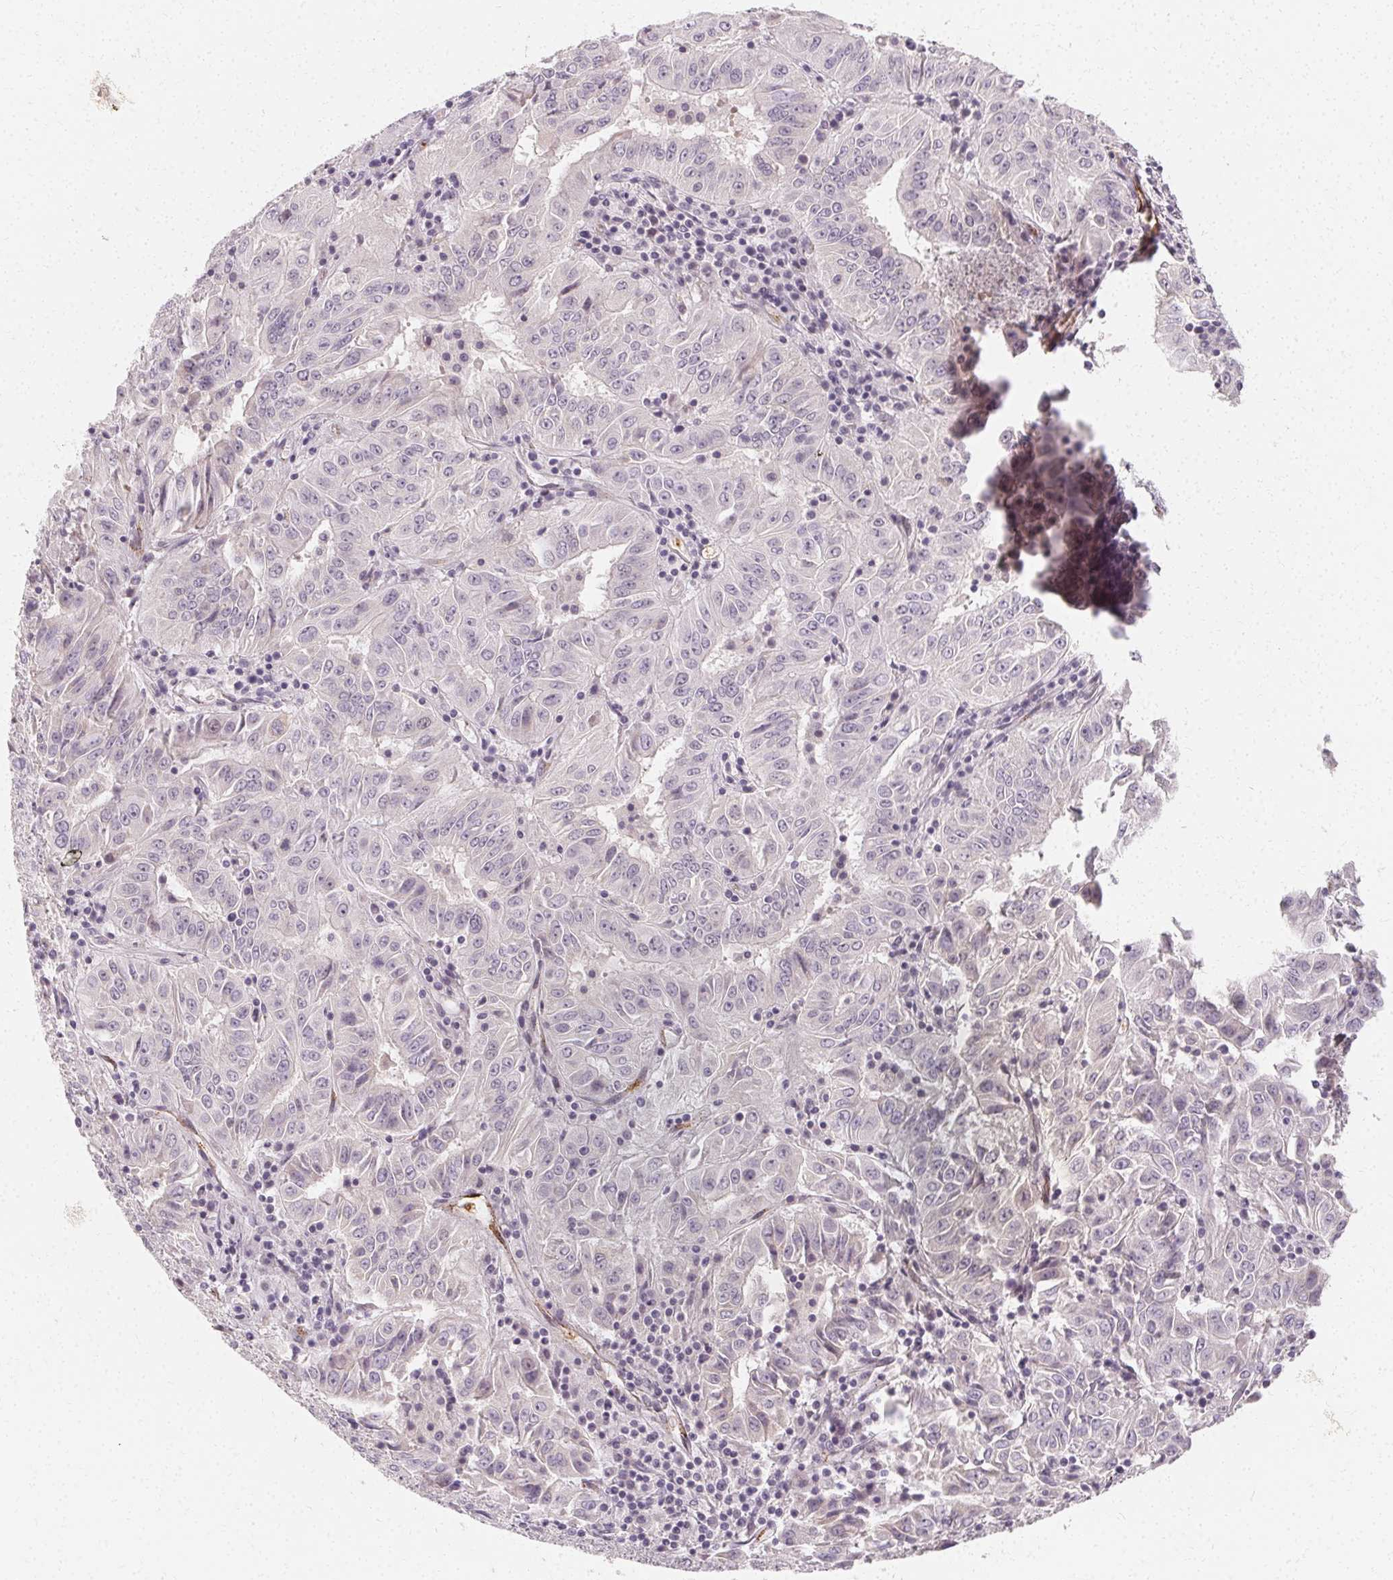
{"staining": {"intensity": "negative", "quantity": "none", "location": "none"}, "tissue": "pancreatic cancer", "cell_type": "Tumor cells", "image_type": "cancer", "snomed": [{"axis": "morphology", "description": "Adenocarcinoma, NOS"}, {"axis": "topography", "description": "Pancreas"}], "caption": "A micrograph of pancreatic adenocarcinoma stained for a protein demonstrates no brown staining in tumor cells. (Immunohistochemistry (ihc), brightfield microscopy, high magnification).", "gene": "CLCNKB", "patient": {"sex": "male", "age": 63}}